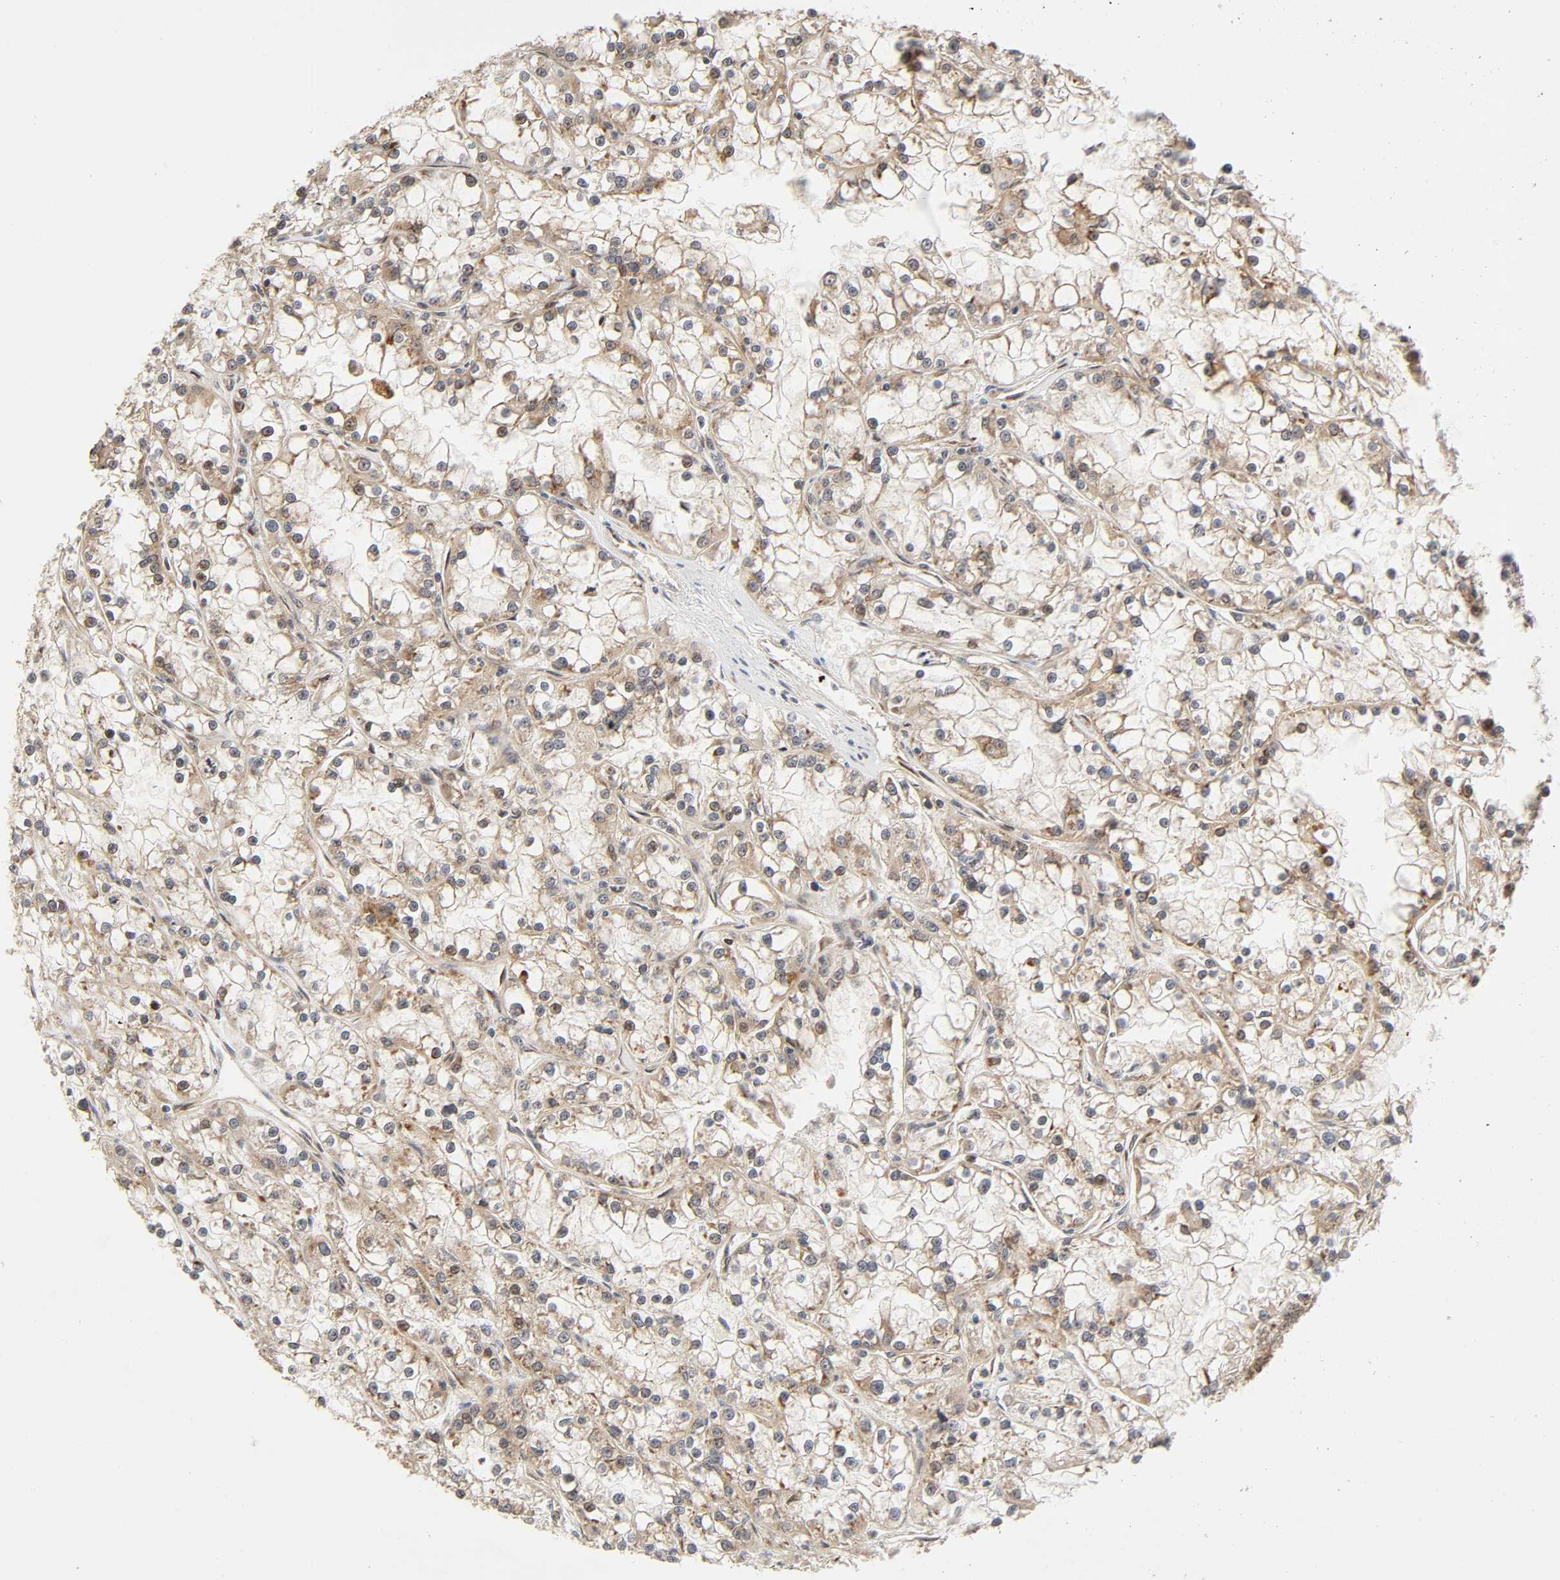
{"staining": {"intensity": "weak", "quantity": "25%-75%", "location": "cytoplasmic/membranous"}, "tissue": "renal cancer", "cell_type": "Tumor cells", "image_type": "cancer", "snomed": [{"axis": "morphology", "description": "Adenocarcinoma, NOS"}, {"axis": "topography", "description": "Kidney"}], "caption": "Renal cancer was stained to show a protein in brown. There is low levels of weak cytoplasmic/membranous positivity in about 25%-75% of tumor cells.", "gene": "IQCJ-SCHIP1", "patient": {"sex": "female", "age": 52}}